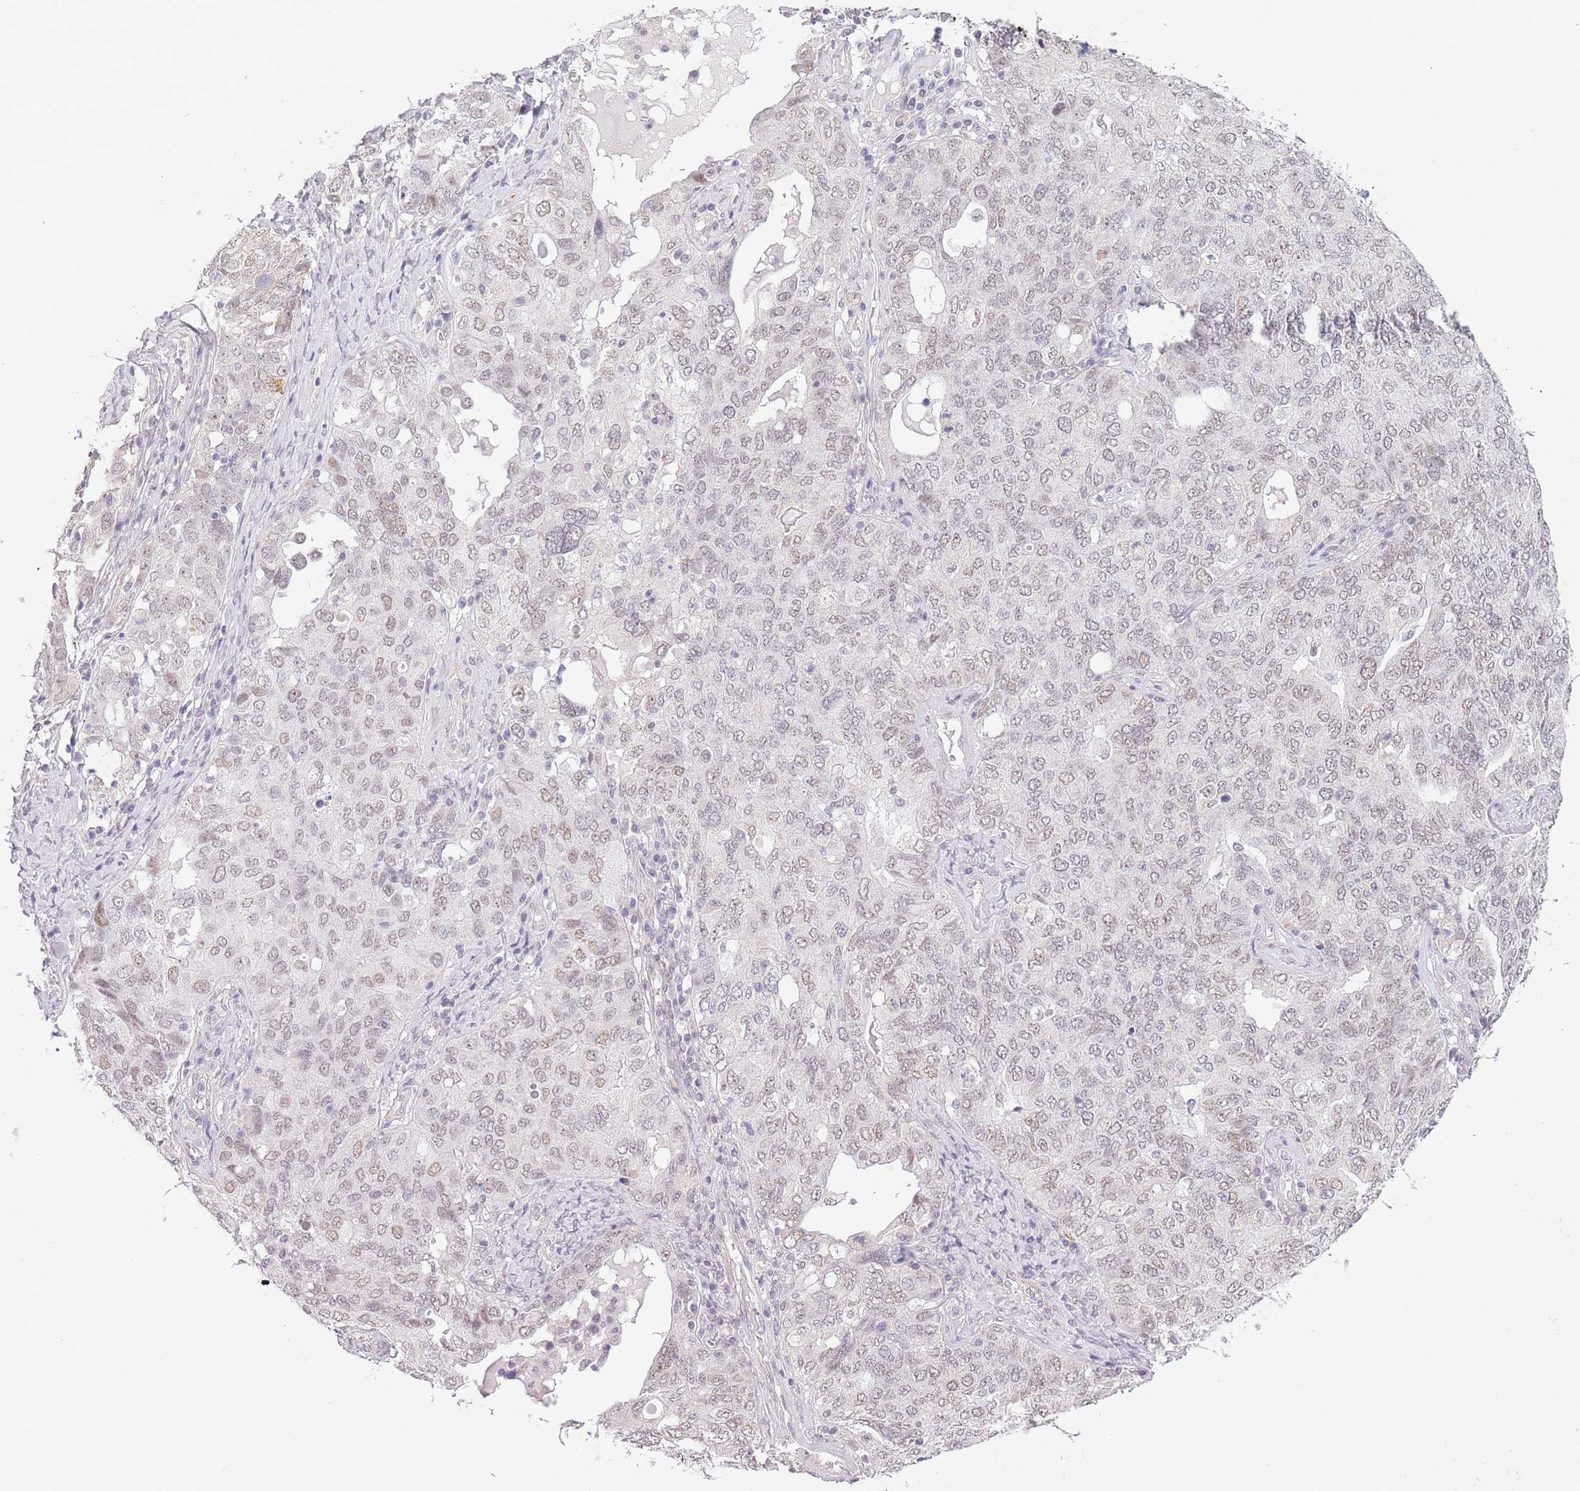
{"staining": {"intensity": "weak", "quantity": ">75%", "location": "nuclear"}, "tissue": "ovarian cancer", "cell_type": "Tumor cells", "image_type": "cancer", "snomed": [{"axis": "morphology", "description": "Carcinoma, endometroid"}, {"axis": "topography", "description": "Ovary"}], "caption": "A low amount of weak nuclear staining is present in approximately >75% of tumor cells in endometroid carcinoma (ovarian) tissue.", "gene": "SIN3B", "patient": {"sex": "female", "age": 62}}